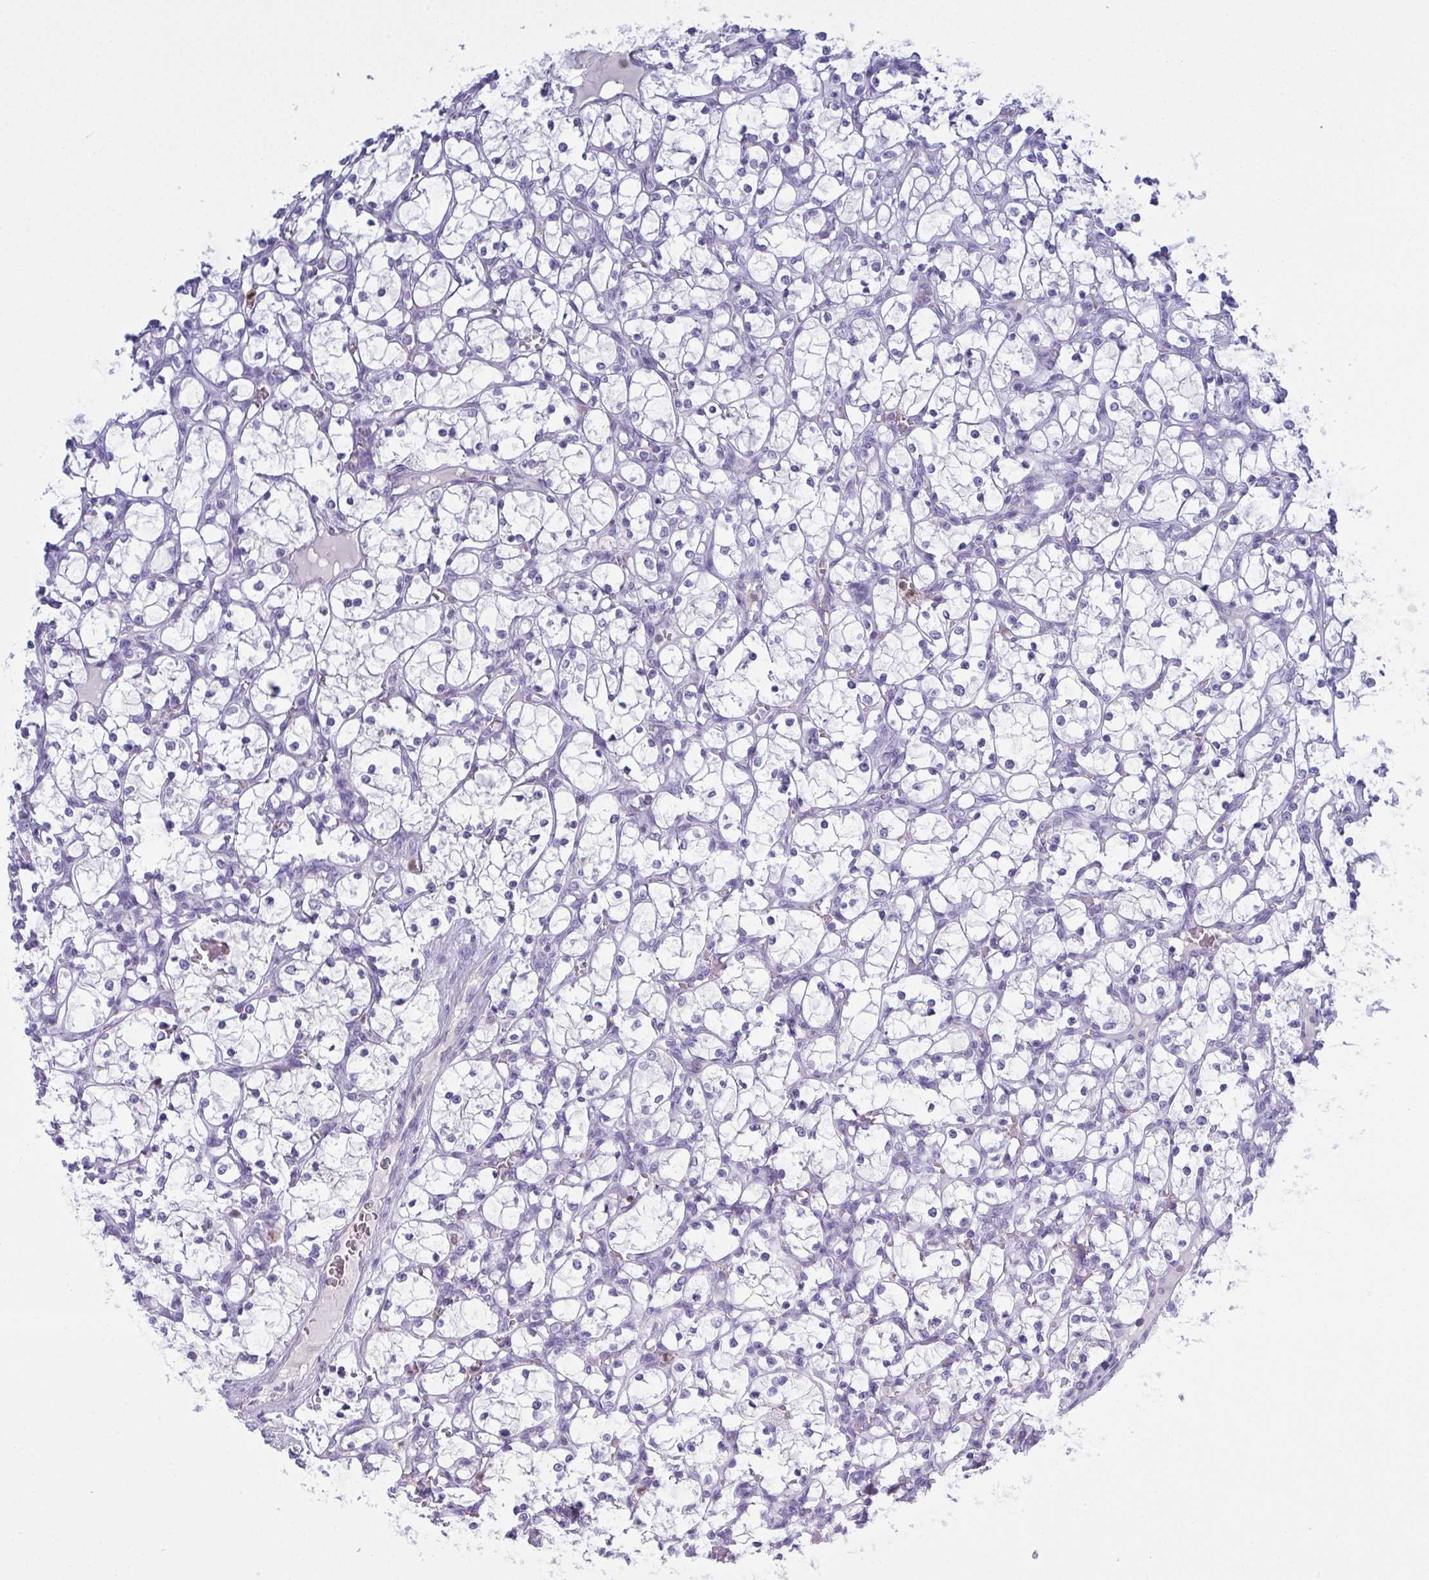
{"staining": {"intensity": "negative", "quantity": "none", "location": "none"}, "tissue": "renal cancer", "cell_type": "Tumor cells", "image_type": "cancer", "snomed": [{"axis": "morphology", "description": "Adenocarcinoma, NOS"}, {"axis": "topography", "description": "Kidney"}], "caption": "Tumor cells are negative for protein expression in human renal adenocarcinoma.", "gene": "SERPINB10", "patient": {"sex": "female", "age": 69}}